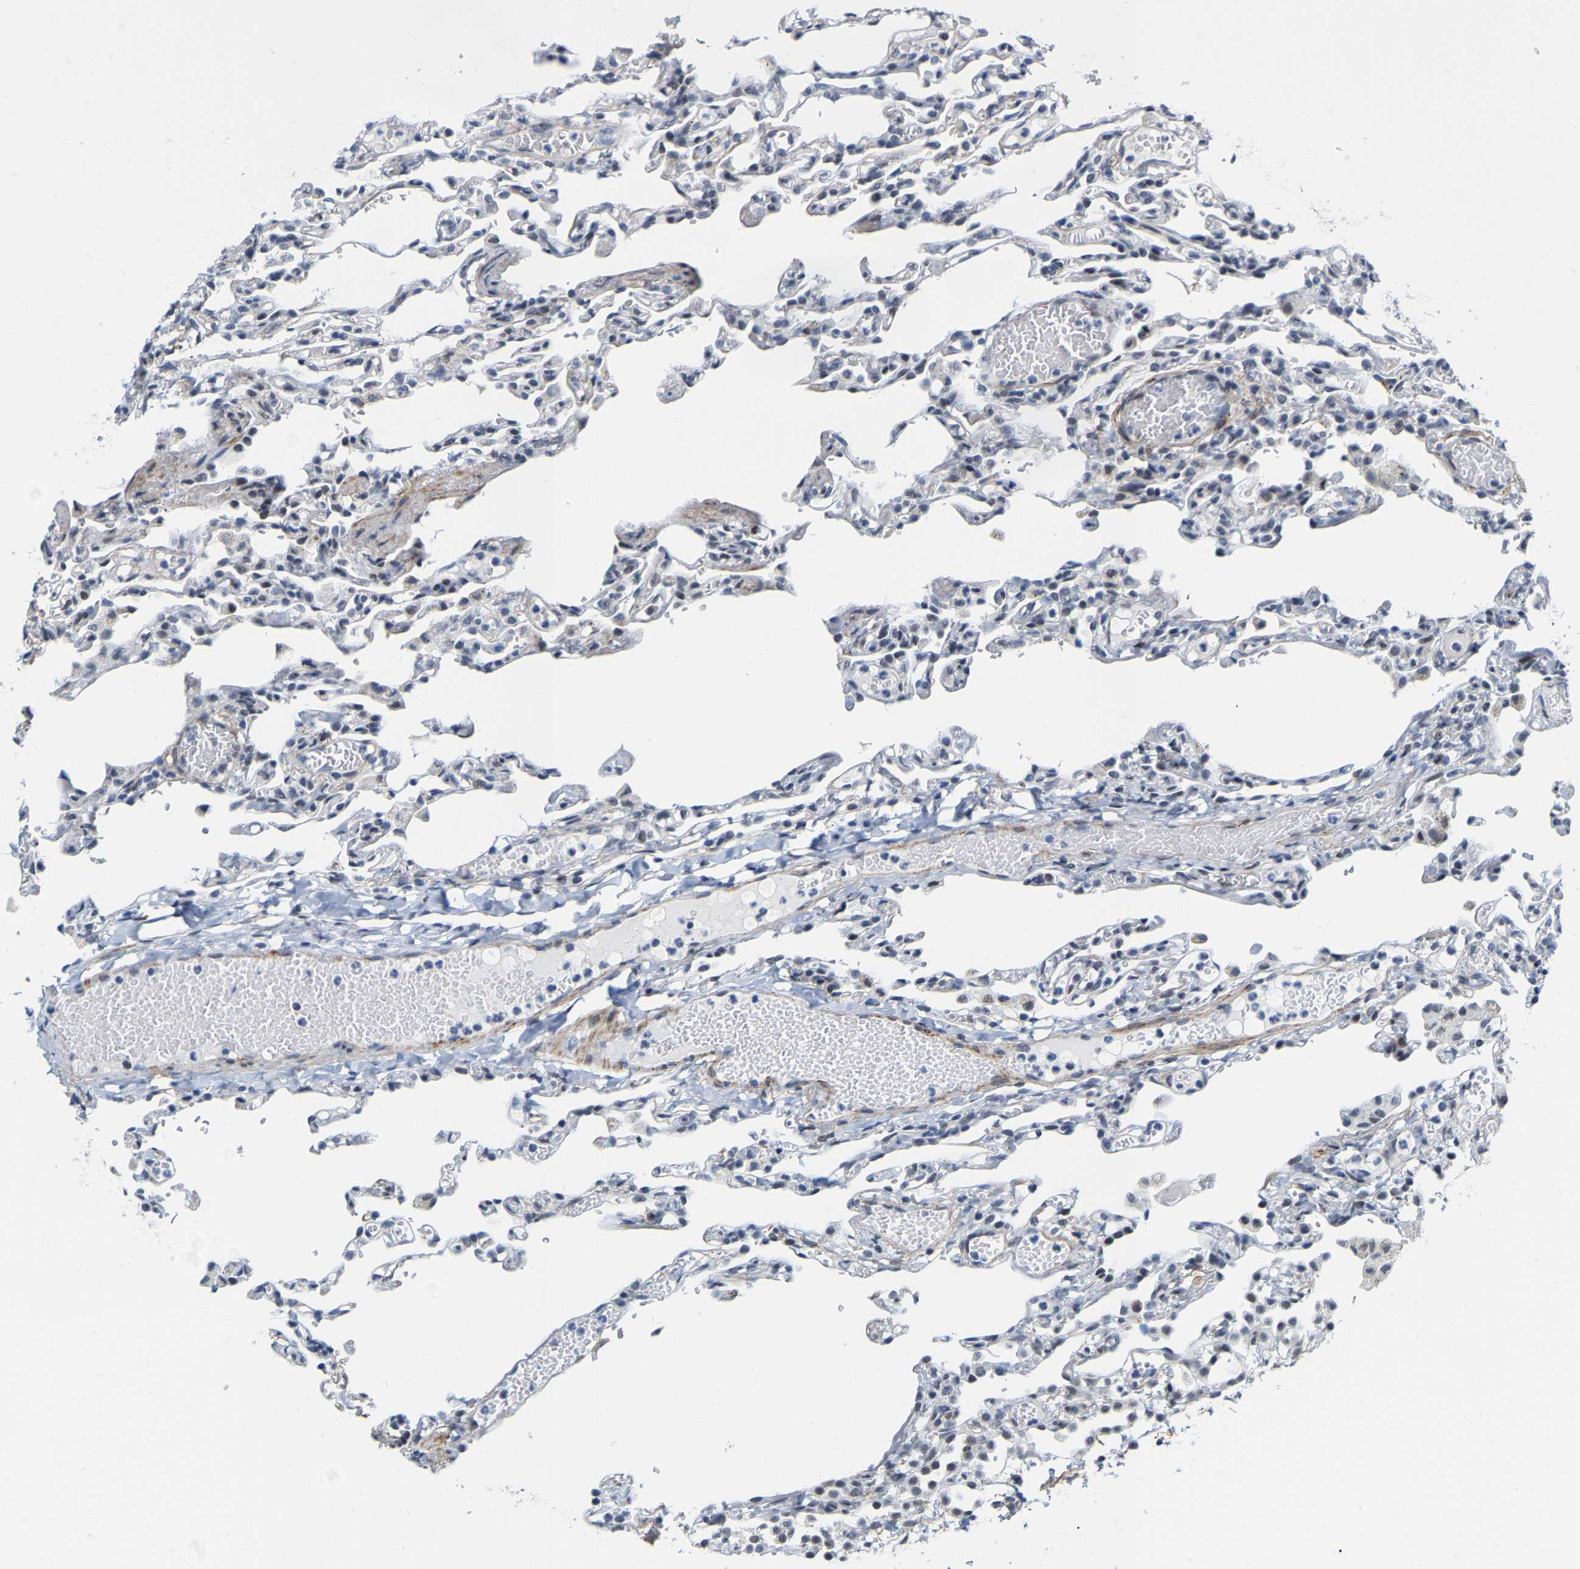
{"staining": {"intensity": "weak", "quantity": "<25%", "location": "nuclear"}, "tissue": "lung", "cell_type": "Alveolar cells", "image_type": "normal", "snomed": [{"axis": "morphology", "description": "Normal tissue, NOS"}, {"axis": "topography", "description": "Lung"}], "caption": "A high-resolution photomicrograph shows immunohistochemistry (IHC) staining of benign lung, which exhibits no significant positivity in alveolar cells. (IHC, brightfield microscopy, high magnification).", "gene": "FAM180A", "patient": {"sex": "male", "age": 21}}